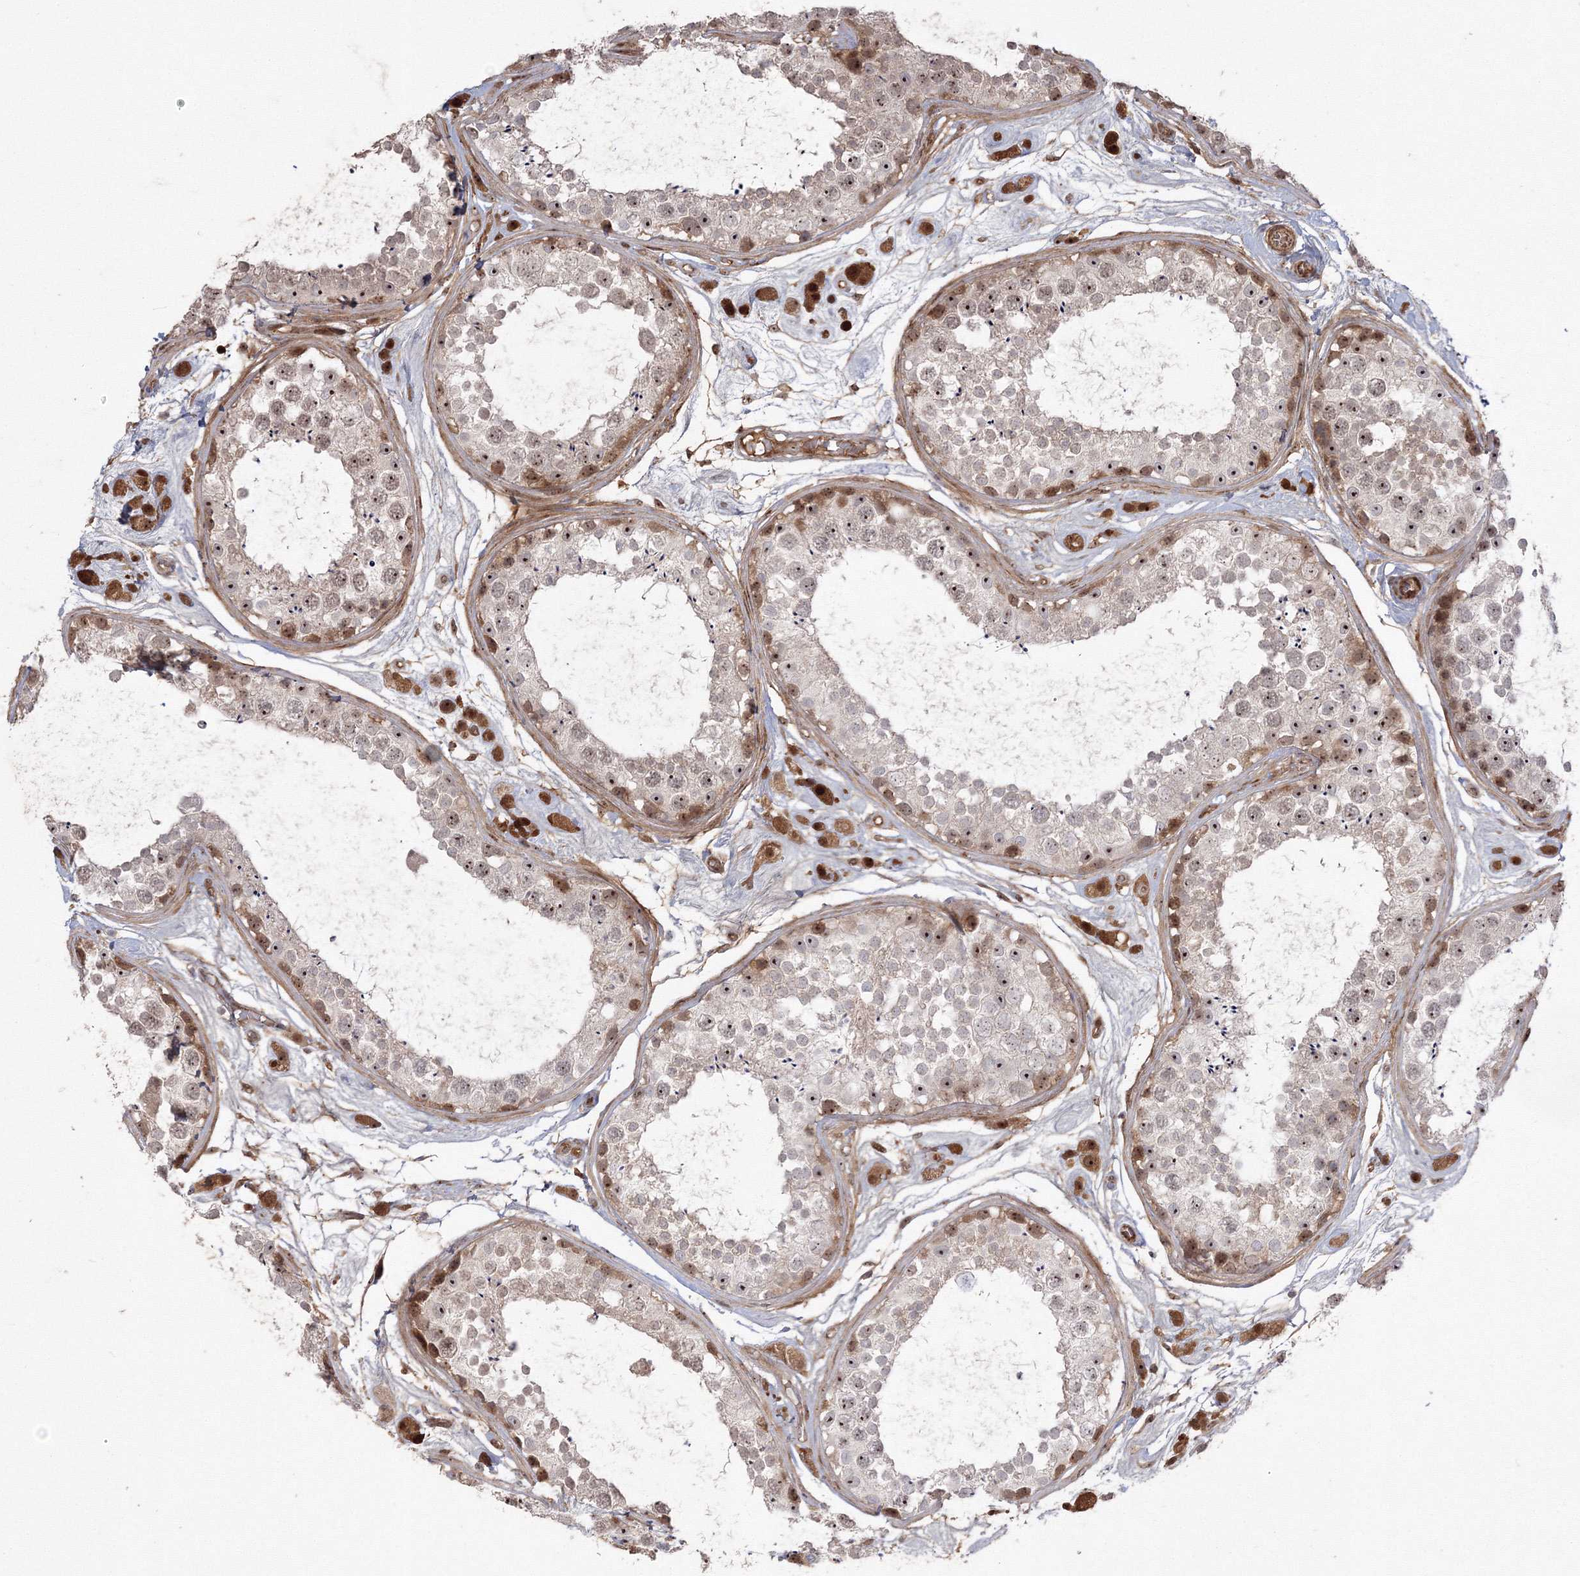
{"staining": {"intensity": "moderate", "quantity": "25%-75%", "location": "nuclear"}, "tissue": "testis", "cell_type": "Cells in seminiferous ducts", "image_type": "normal", "snomed": [{"axis": "morphology", "description": "Normal tissue, NOS"}, {"axis": "topography", "description": "Testis"}], "caption": "Immunohistochemistry (IHC) photomicrograph of unremarkable testis stained for a protein (brown), which displays medium levels of moderate nuclear staining in approximately 25%-75% of cells in seminiferous ducts.", "gene": "NPM3", "patient": {"sex": "male", "age": 25}}